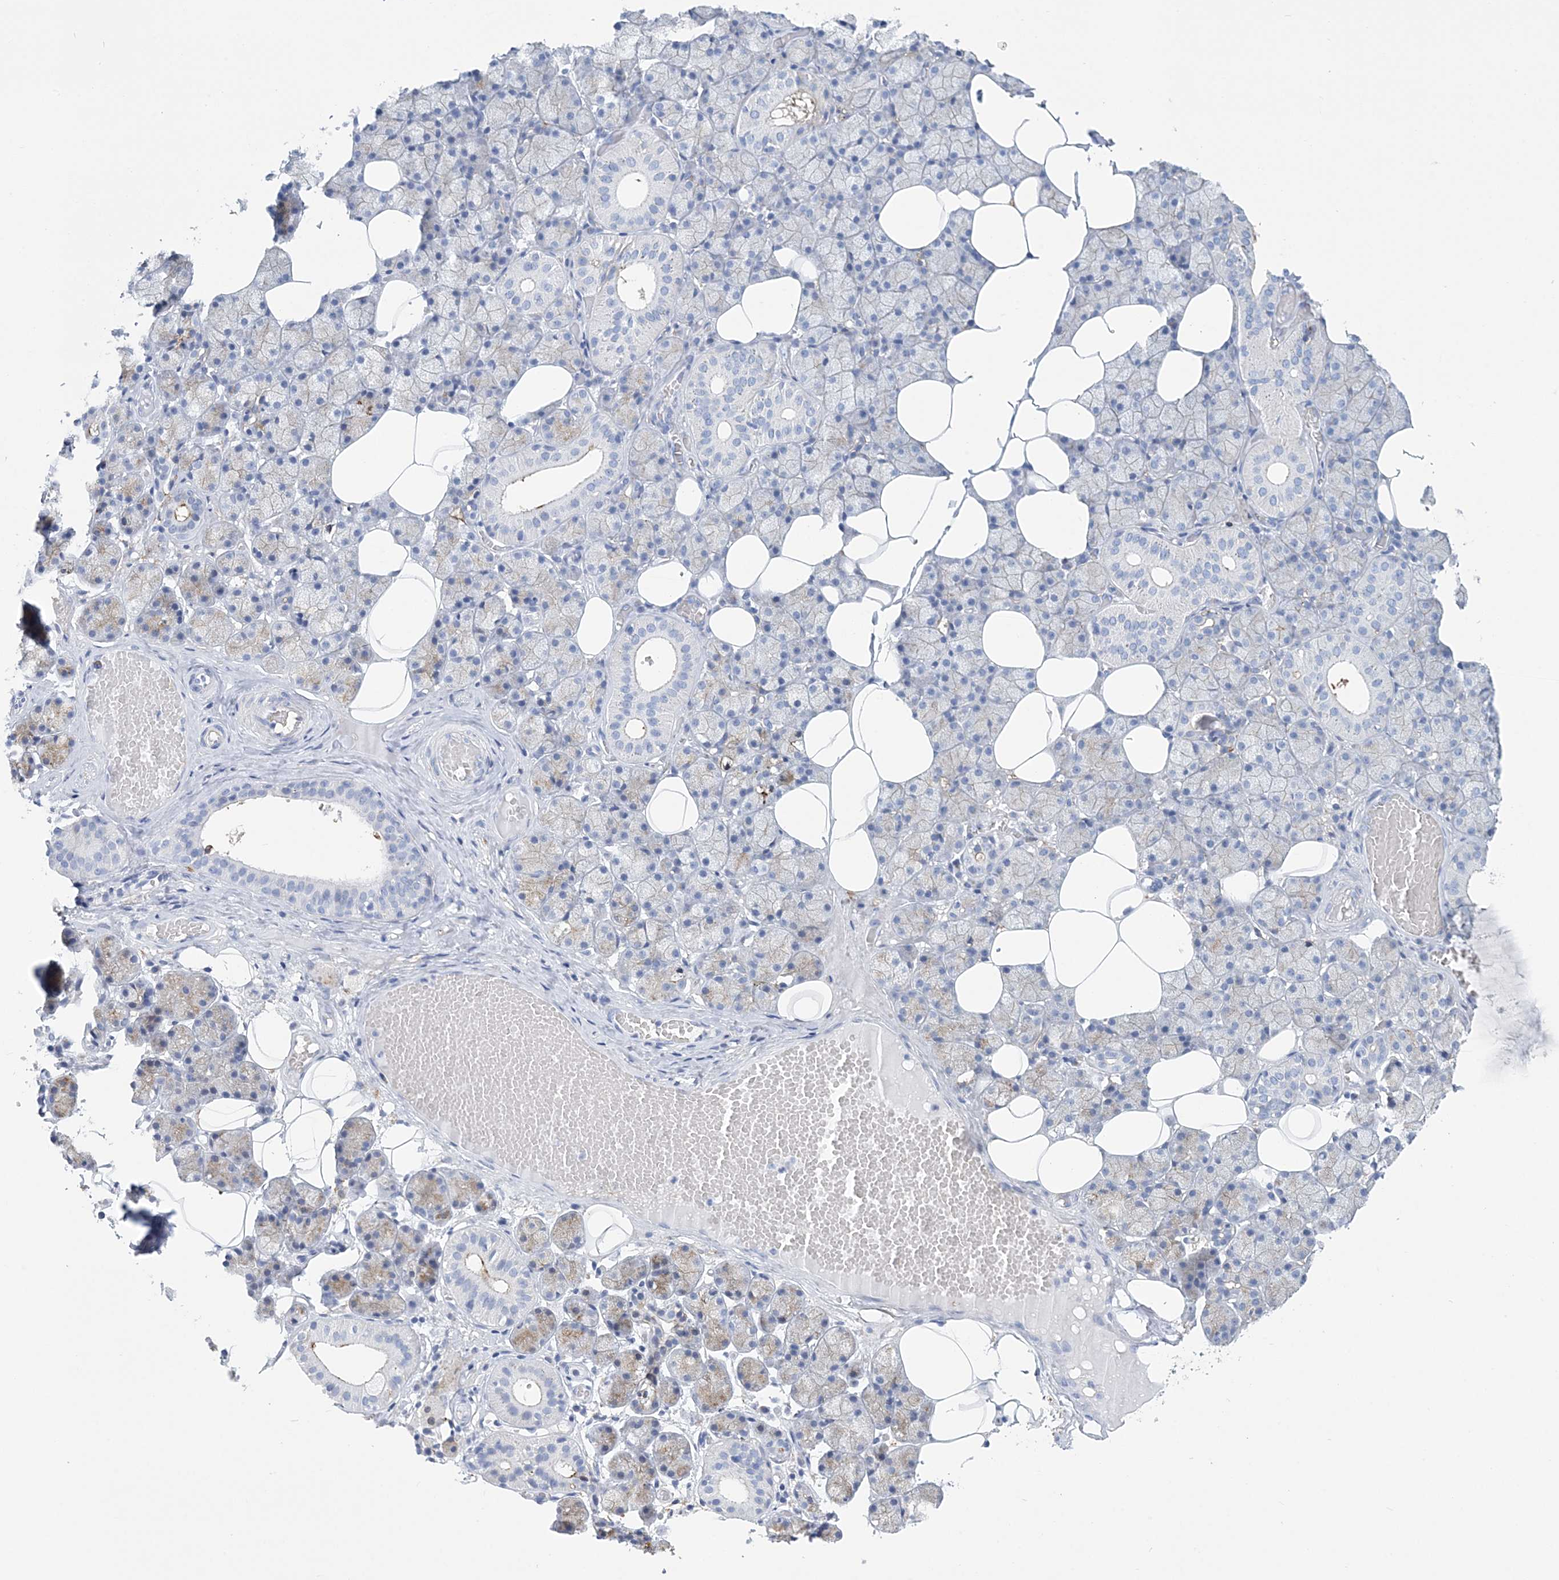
{"staining": {"intensity": "moderate", "quantity": "<25%", "location": "cytoplasmic/membranous"}, "tissue": "salivary gland", "cell_type": "Glandular cells", "image_type": "normal", "snomed": [{"axis": "morphology", "description": "Normal tissue, NOS"}, {"axis": "topography", "description": "Salivary gland"}], "caption": "Glandular cells exhibit moderate cytoplasmic/membranous staining in about <25% of cells in benign salivary gland. The protein is stained brown, and the nuclei are stained in blue (DAB (3,3'-diaminobenzidine) IHC with brightfield microscopy, high magnification).", "gene": "NKX6", "patient": {"sex": "female", "age": 33}}